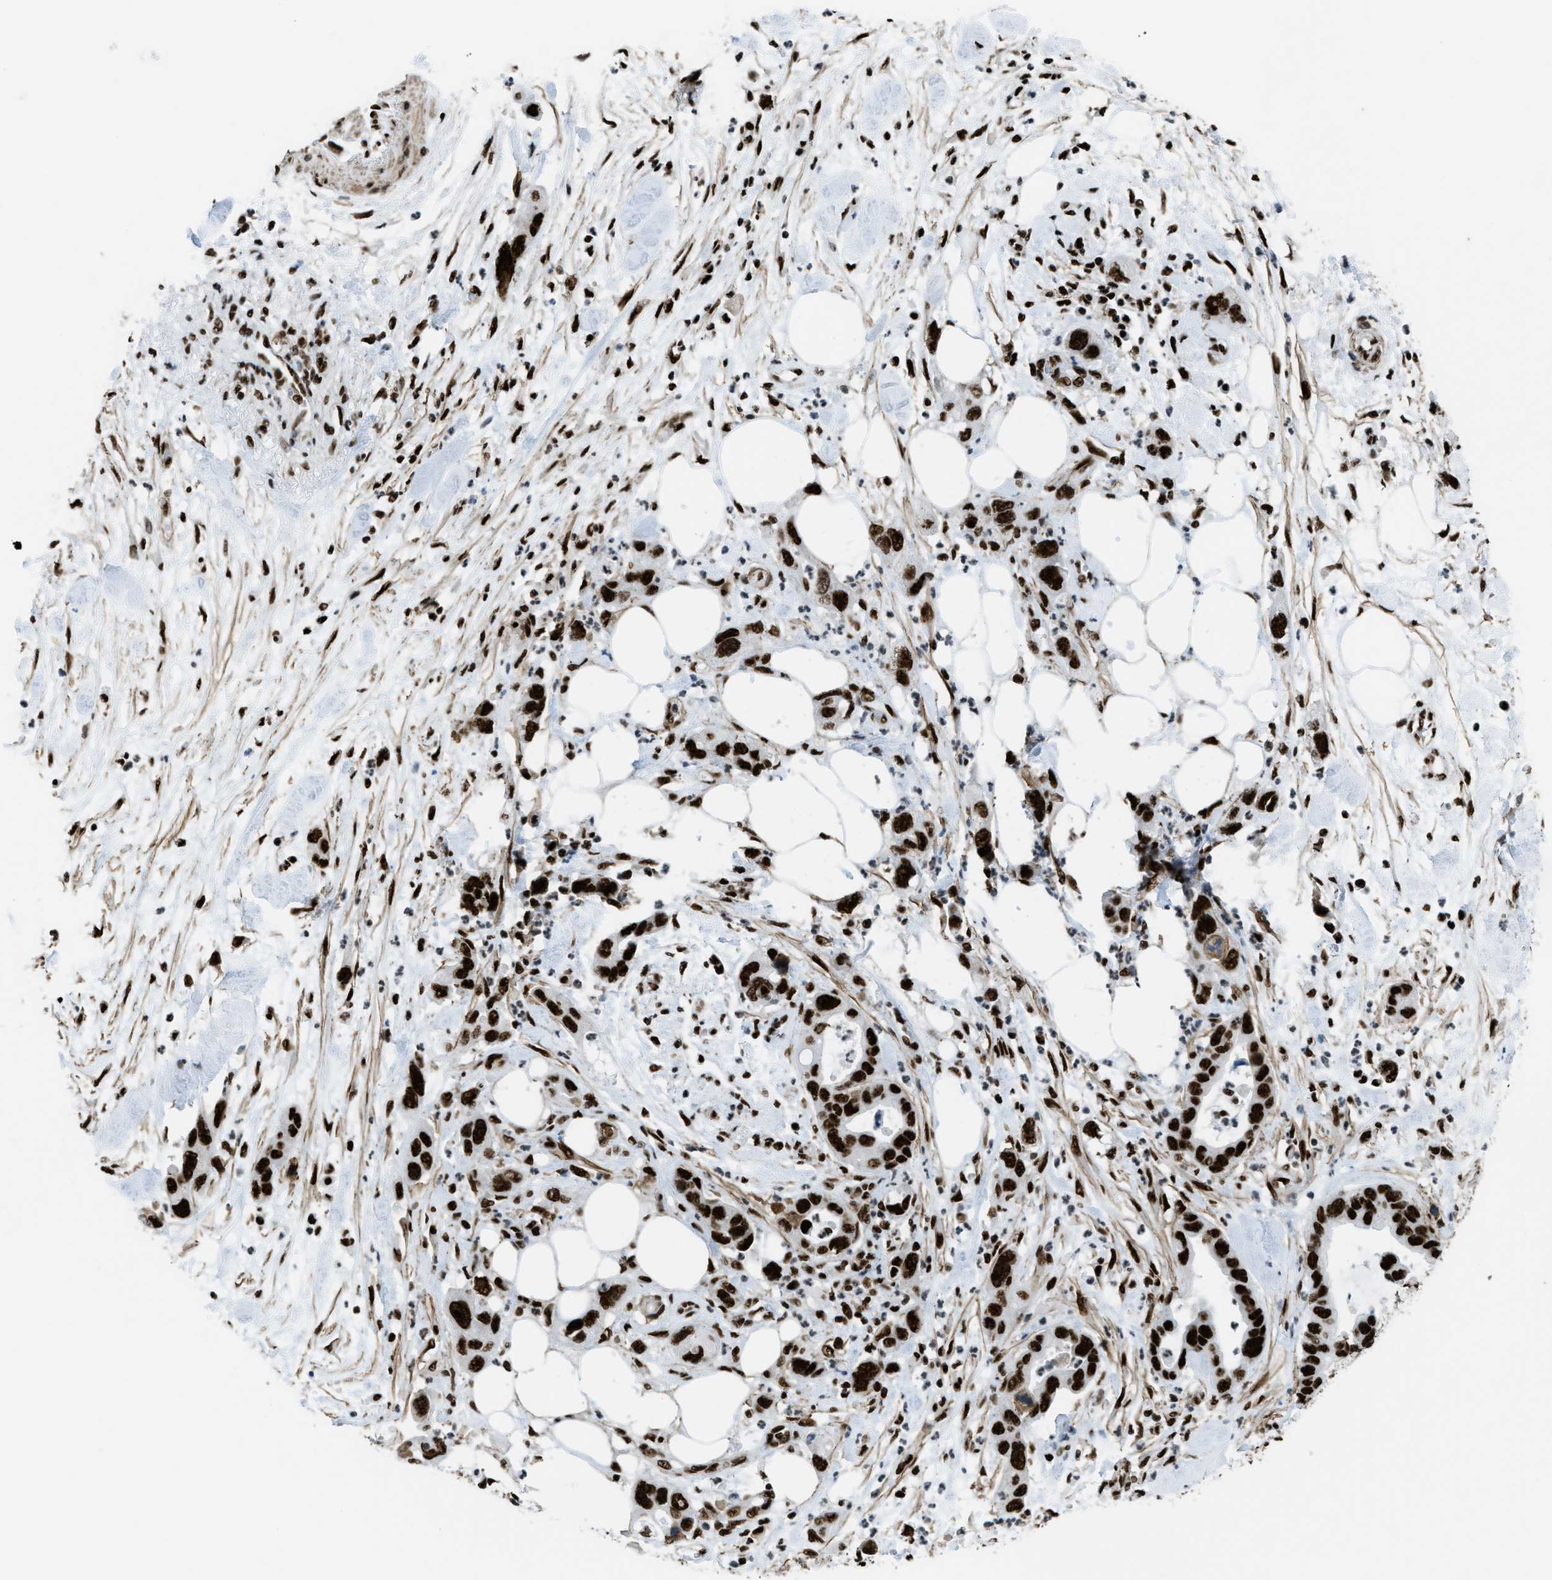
{"staining": {"intensity": "strong", "quantity": ">75%", "location": "nuclear"}, "tissue": "pancreatic cancer", "cell_type": "Tumor cells", "image_type": "cancer", "snomed": [{"axis": "morphology", "description": "Normal tissue, NOS"}, {"axis": "morphology", "description": "Adenocarcinoma, NOS"}, {"axis": "topography", "description": "Pancreas"}], "caption": "Immunohistochemistry of human pancreatic adenocarcinoma shows high levels of strong nuclear expression in about >75% of tumor cells. The staining was performed using DAB (3,3'-diaminobenzidine), with brown indicating positive protein expression. Nuclei are stained blue with hematoxylin.", "gene": "ZNF207", "patient": {"sex": "female", "age": 71}}